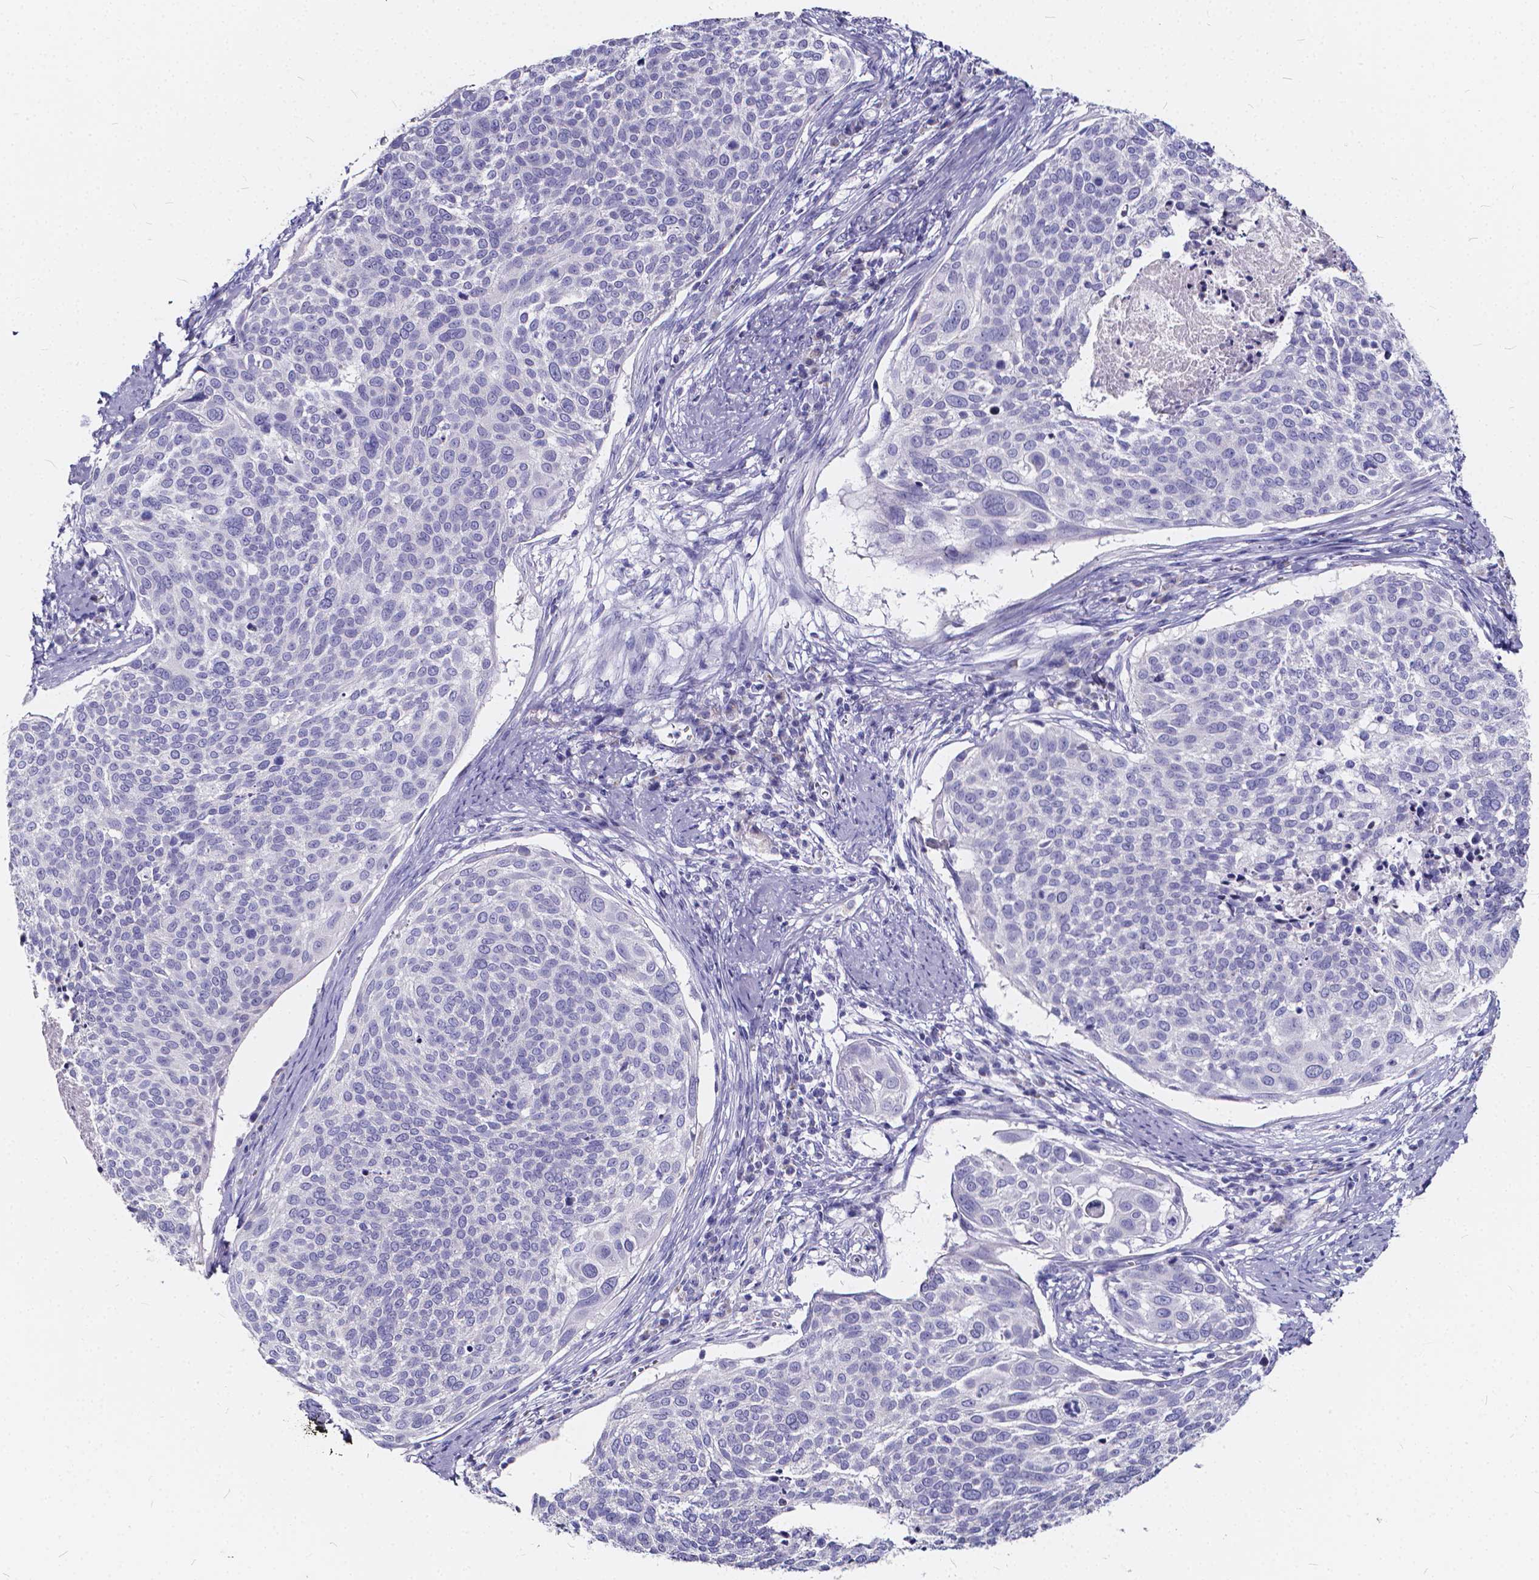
{"staining": {"intensity": "negative", "quantity": "none", "location": "none"}, "tissue": "cervical cancer", "cell_type": "Tumor cells", "image_type": "cancer", "snomed": [{"axis": "morphology", "description": "Squamous cell carcinoma, NOS"}, {"axis": "topography", "description": "Cervix"}], "caption": "Cervical cancer (squamous cell carcinoma) was stained to show a protein in brown. There is no significant staining in tumor cells.", "gene": "SPEF2", "patient": {"sex": "female", "age": 39}}